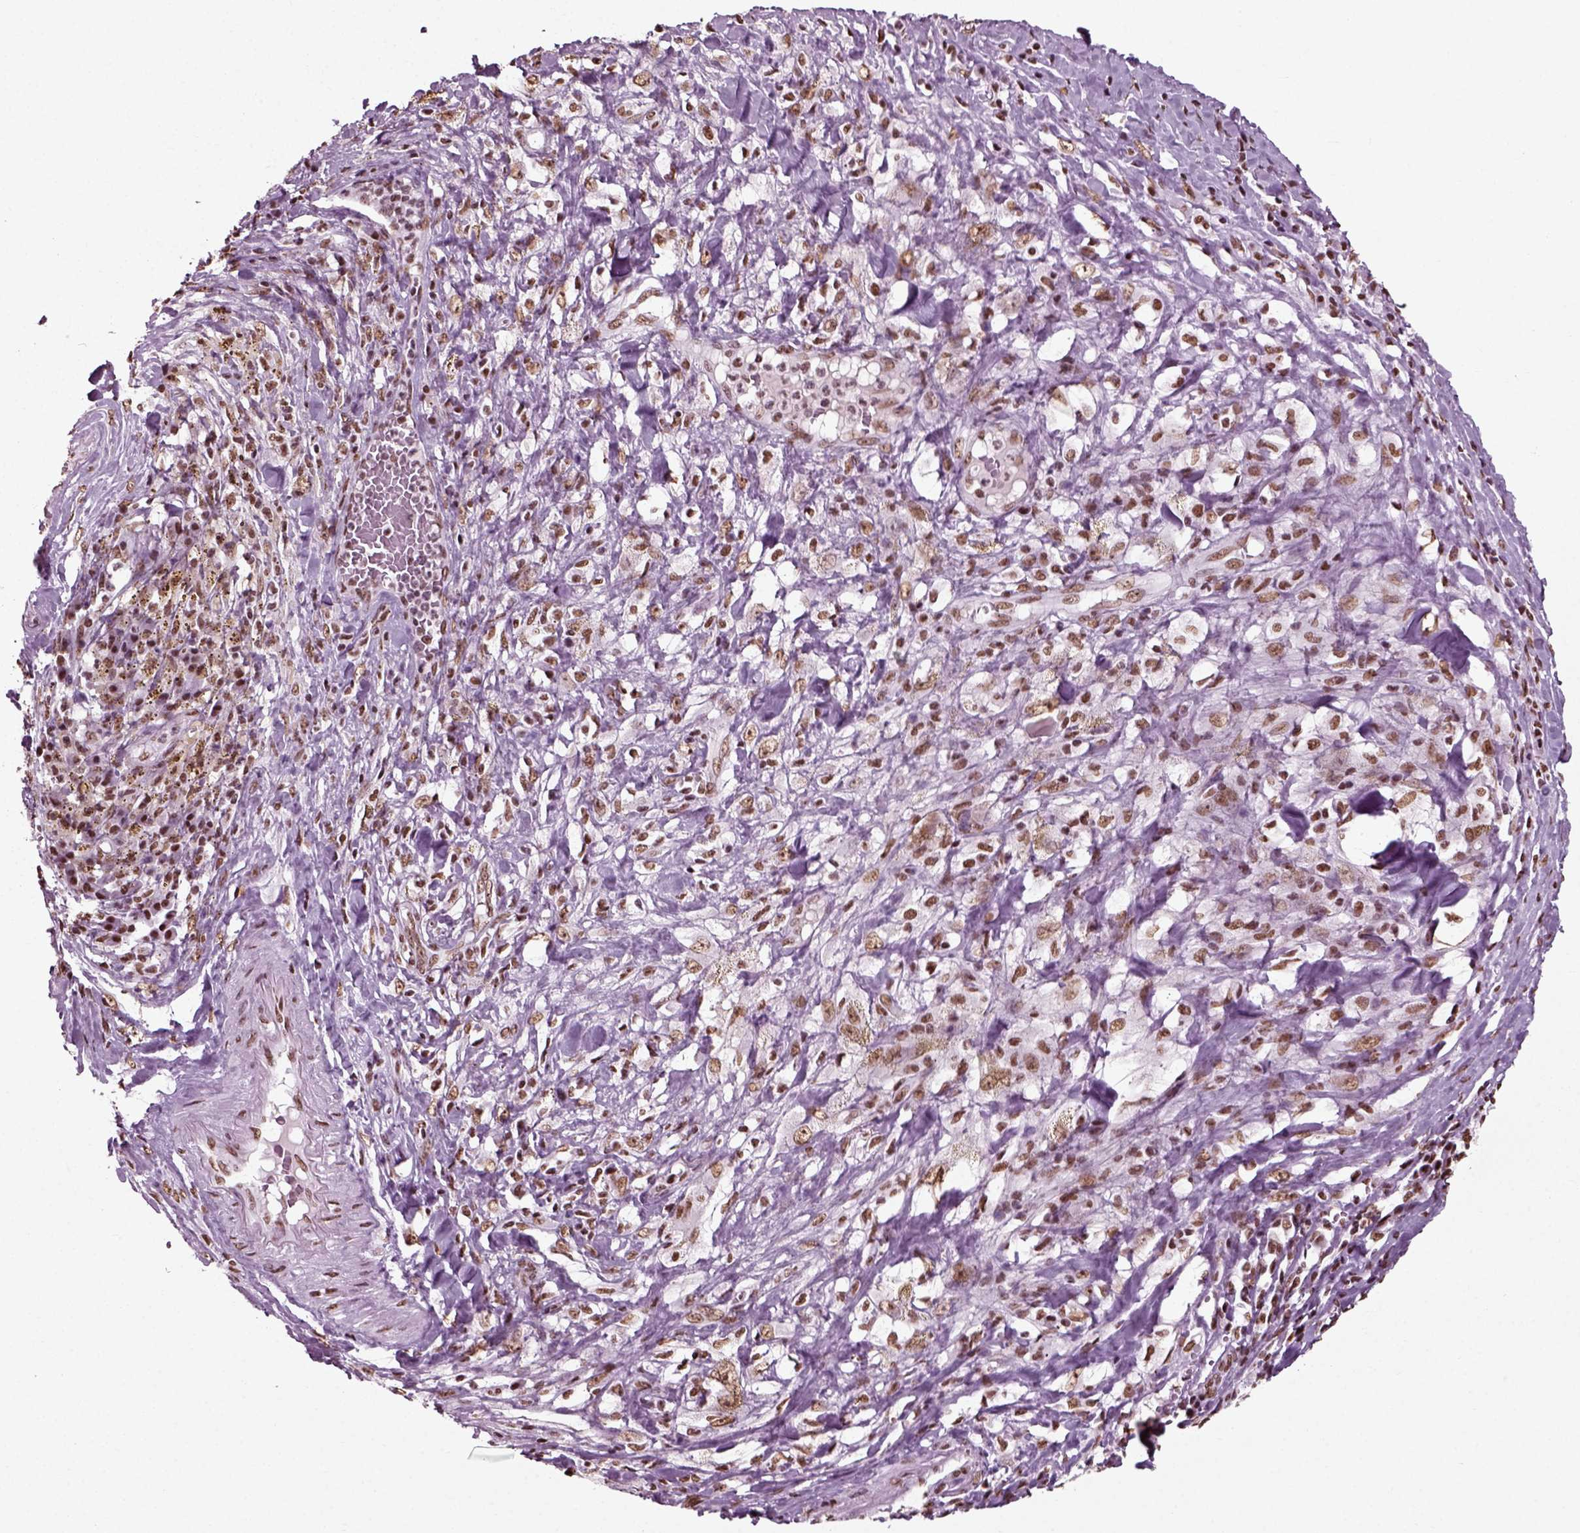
{"staining": {"intensity": "moderate", "quantity": ">75%", "location": "nuclear"}, "tissue": "melanoma", "cell_type": "Tumor cells", "image_type": "cancer", "snomed": [{"axis": "morphology", "description": "Malignant melanoma, NOS"}, {"axis": "topography", "description": "Skin"}], "caption": "Protein expression analysis of human melanoma reveals moderate nuclear expression in approximately >75% of tumor cells.", "gene": "POLR1H", "patient": {"sex": "female", "age": 91}}